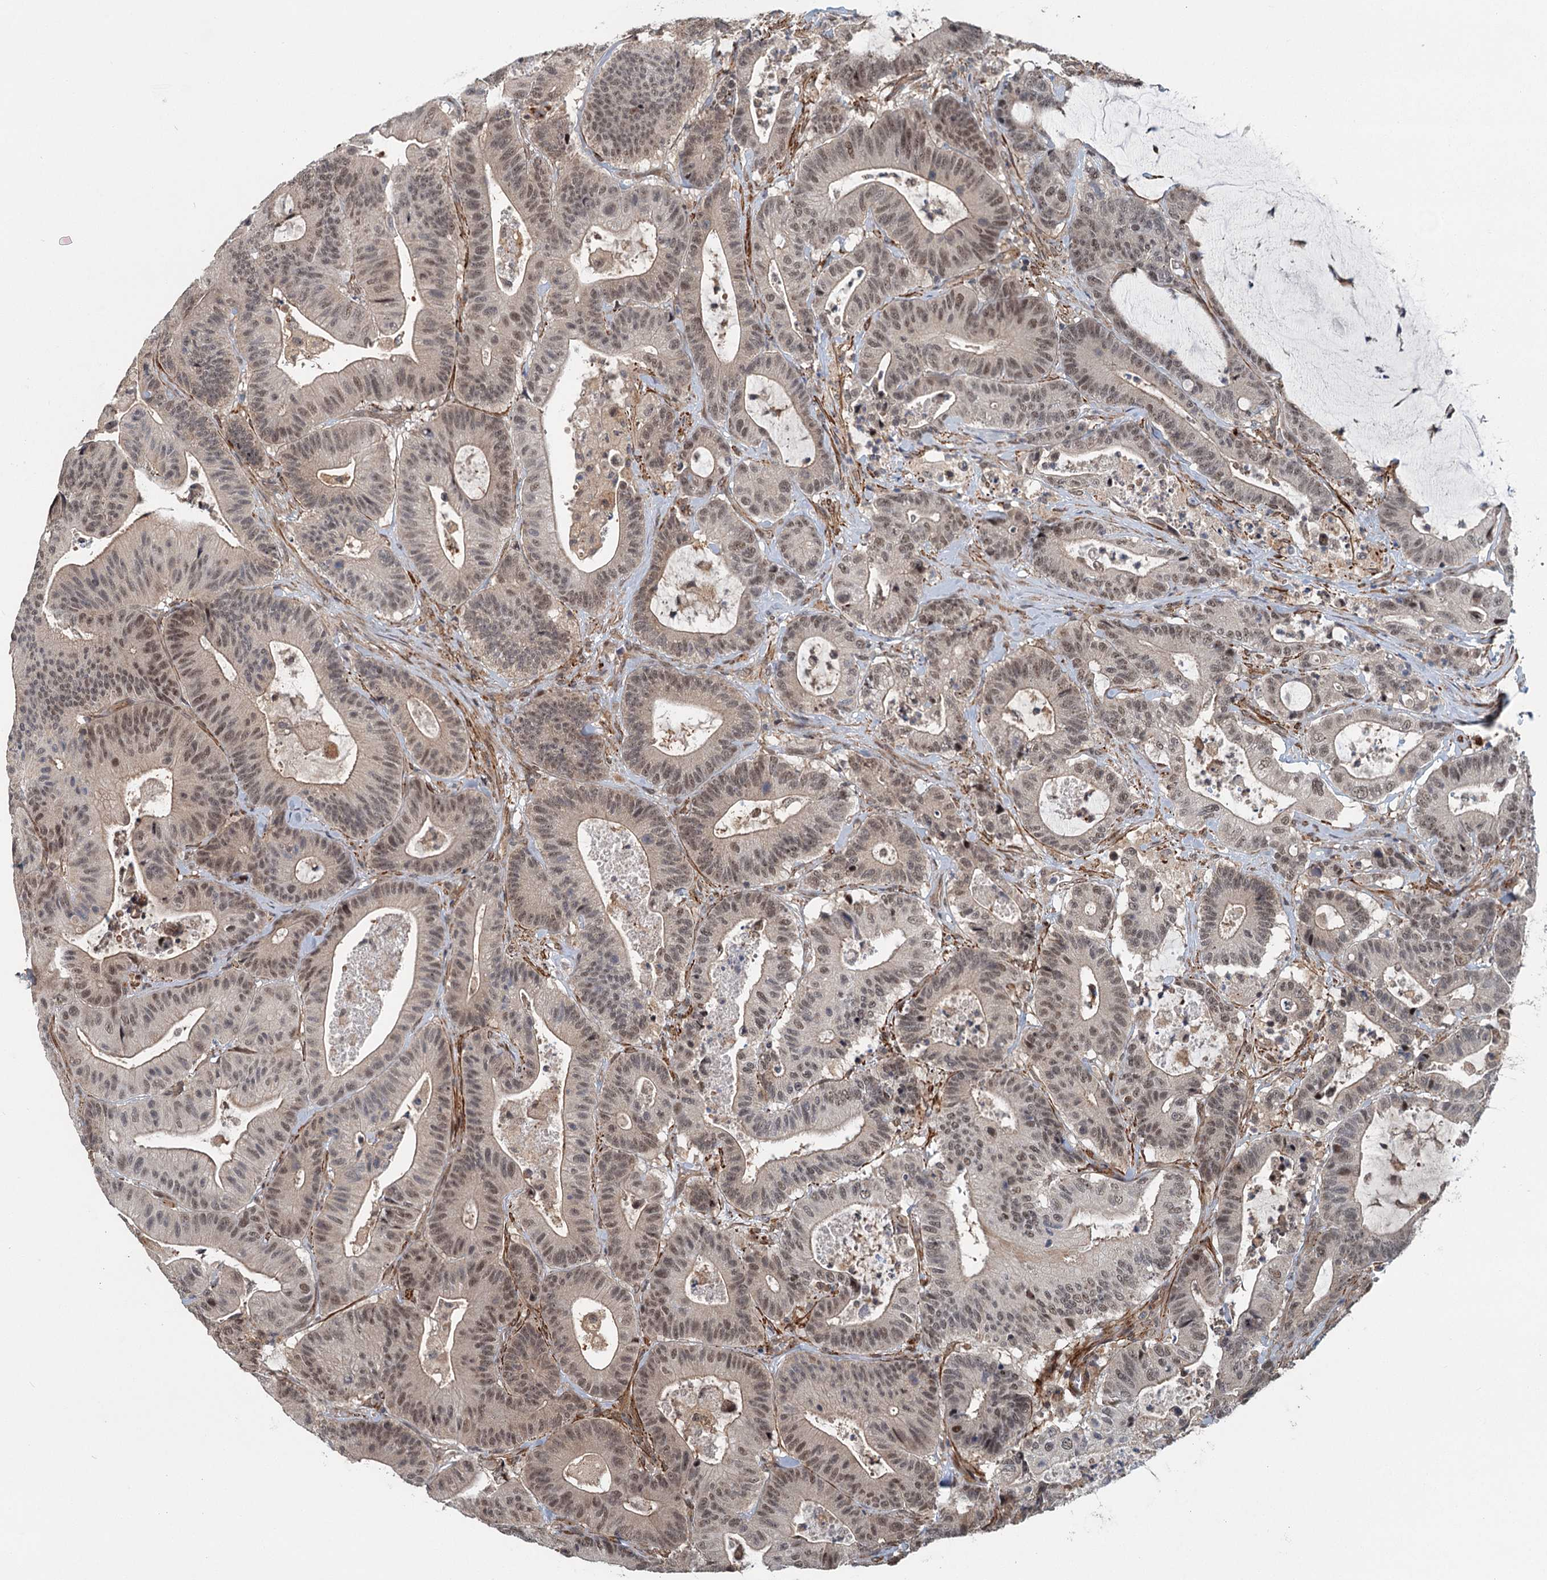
{"staining": {"intensity": "moderate", "quantity": ">75%", "location": "nuclear"}, "tissue": "colorectal cancer", "cell_type": "Tumor cells", "image_type": "cancer", "snomed": [{"axis": "morphology", "description": "Adenocarcinoma, NOS"}, {"axis": "topography", "description": "Colon"}], "caption": "An image of colorectal adenocarcinoma stained for a protein shows moderate nuclear brown staining in tumor cells.", "gene": "TAS2R42", "patient": {"sex": "female", "age": 84}}